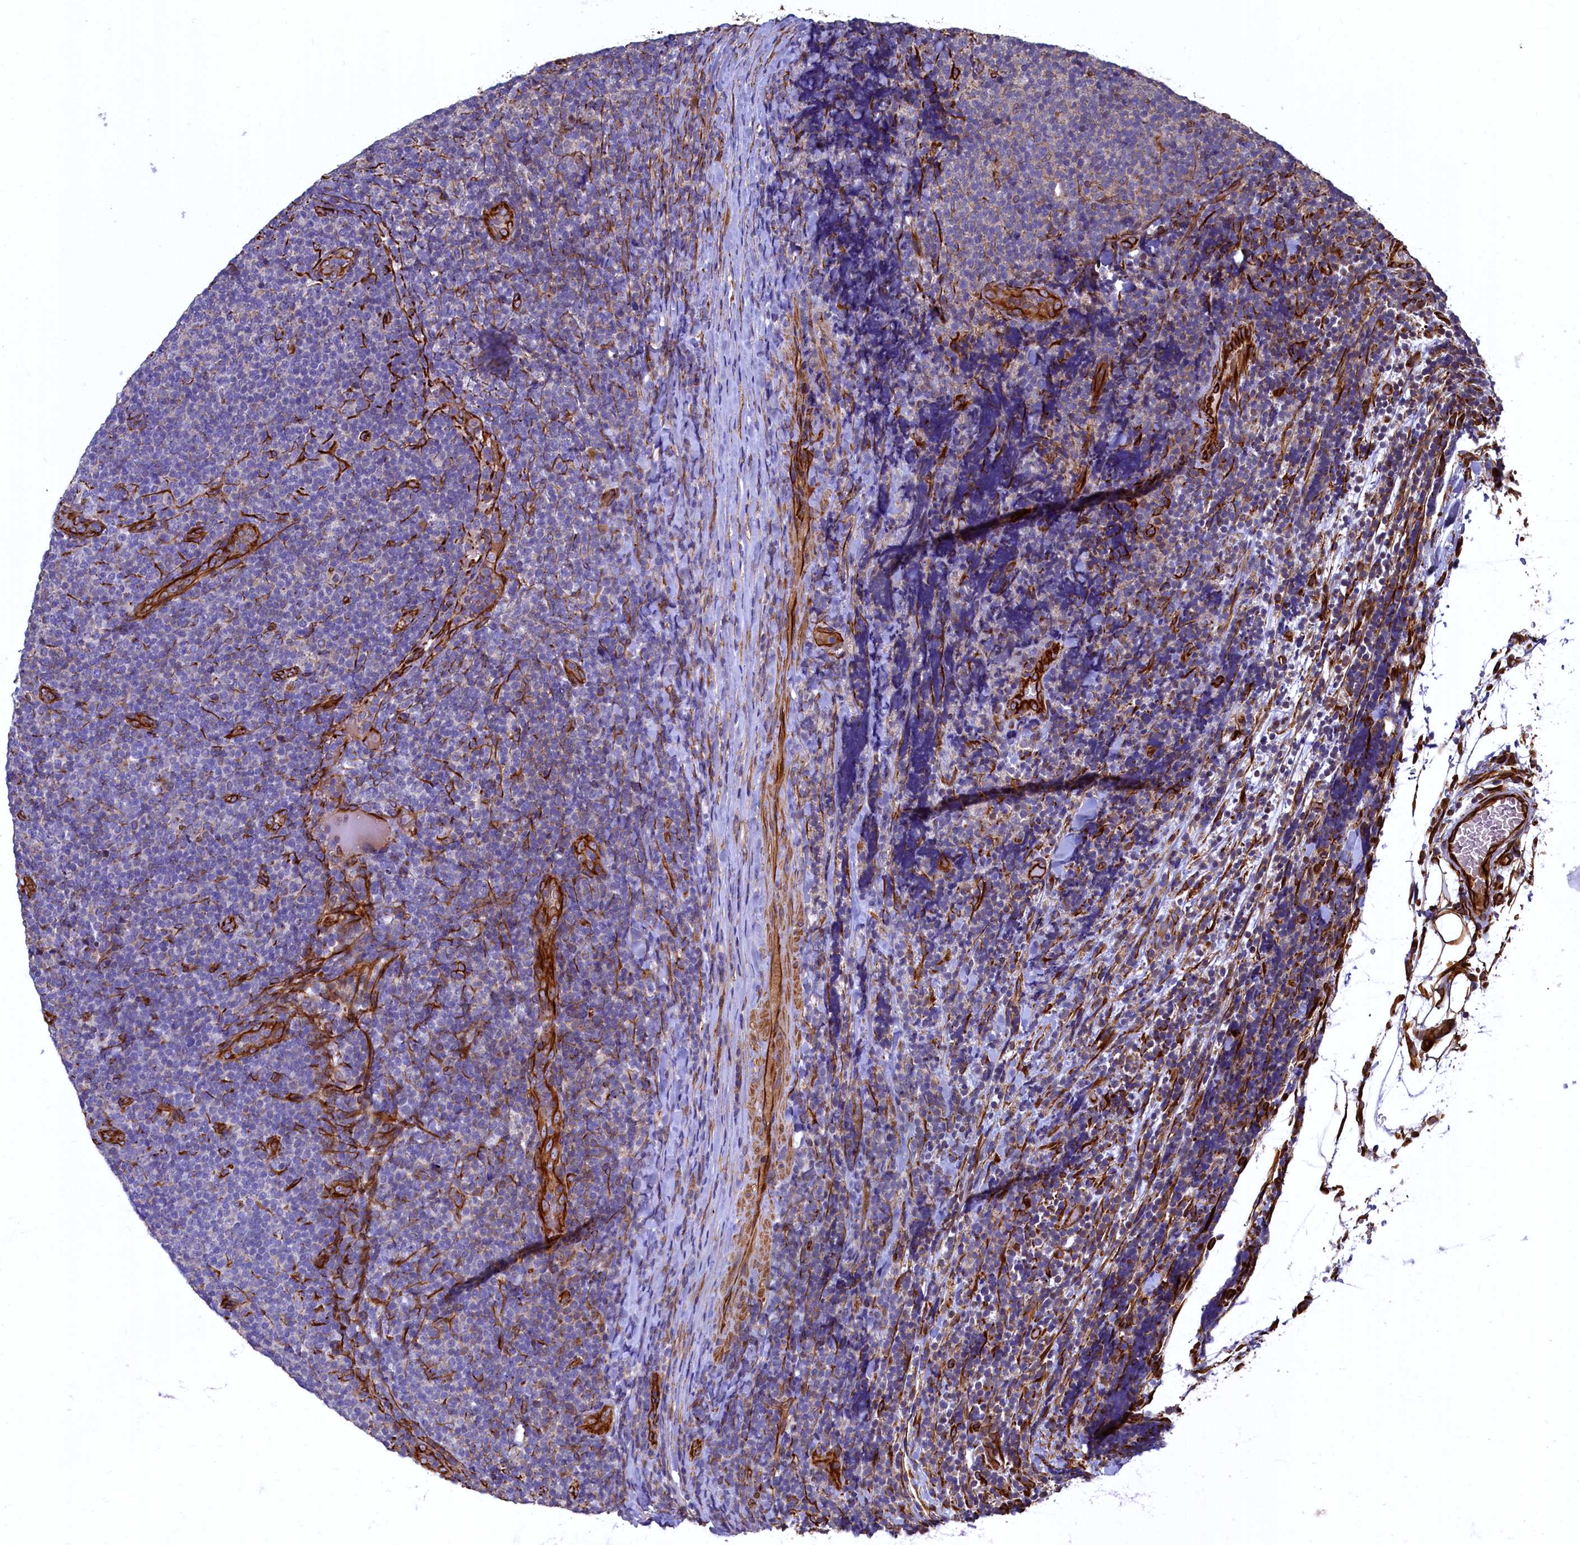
{"staining": {"intensity": "negative", "quantity": "none", "location": "none"}, "tissue": "lymphoma", "cell_type": "Tumor cells", "image_type": "cancer", "snomed": [{"axis": "morphology", "description": "Malignant lymphoma, non-Hodgkin's type, Low grade"}, {"axis": "topography", "description": "Lymph node"}], "caption": "This is an IHC image of human low-grade malignant lymphoma, non-Hodgkin's type. There is no expression in tumor cells.", "gene": "LRRC57", "patient": {"sex": "male", "age": 66}}